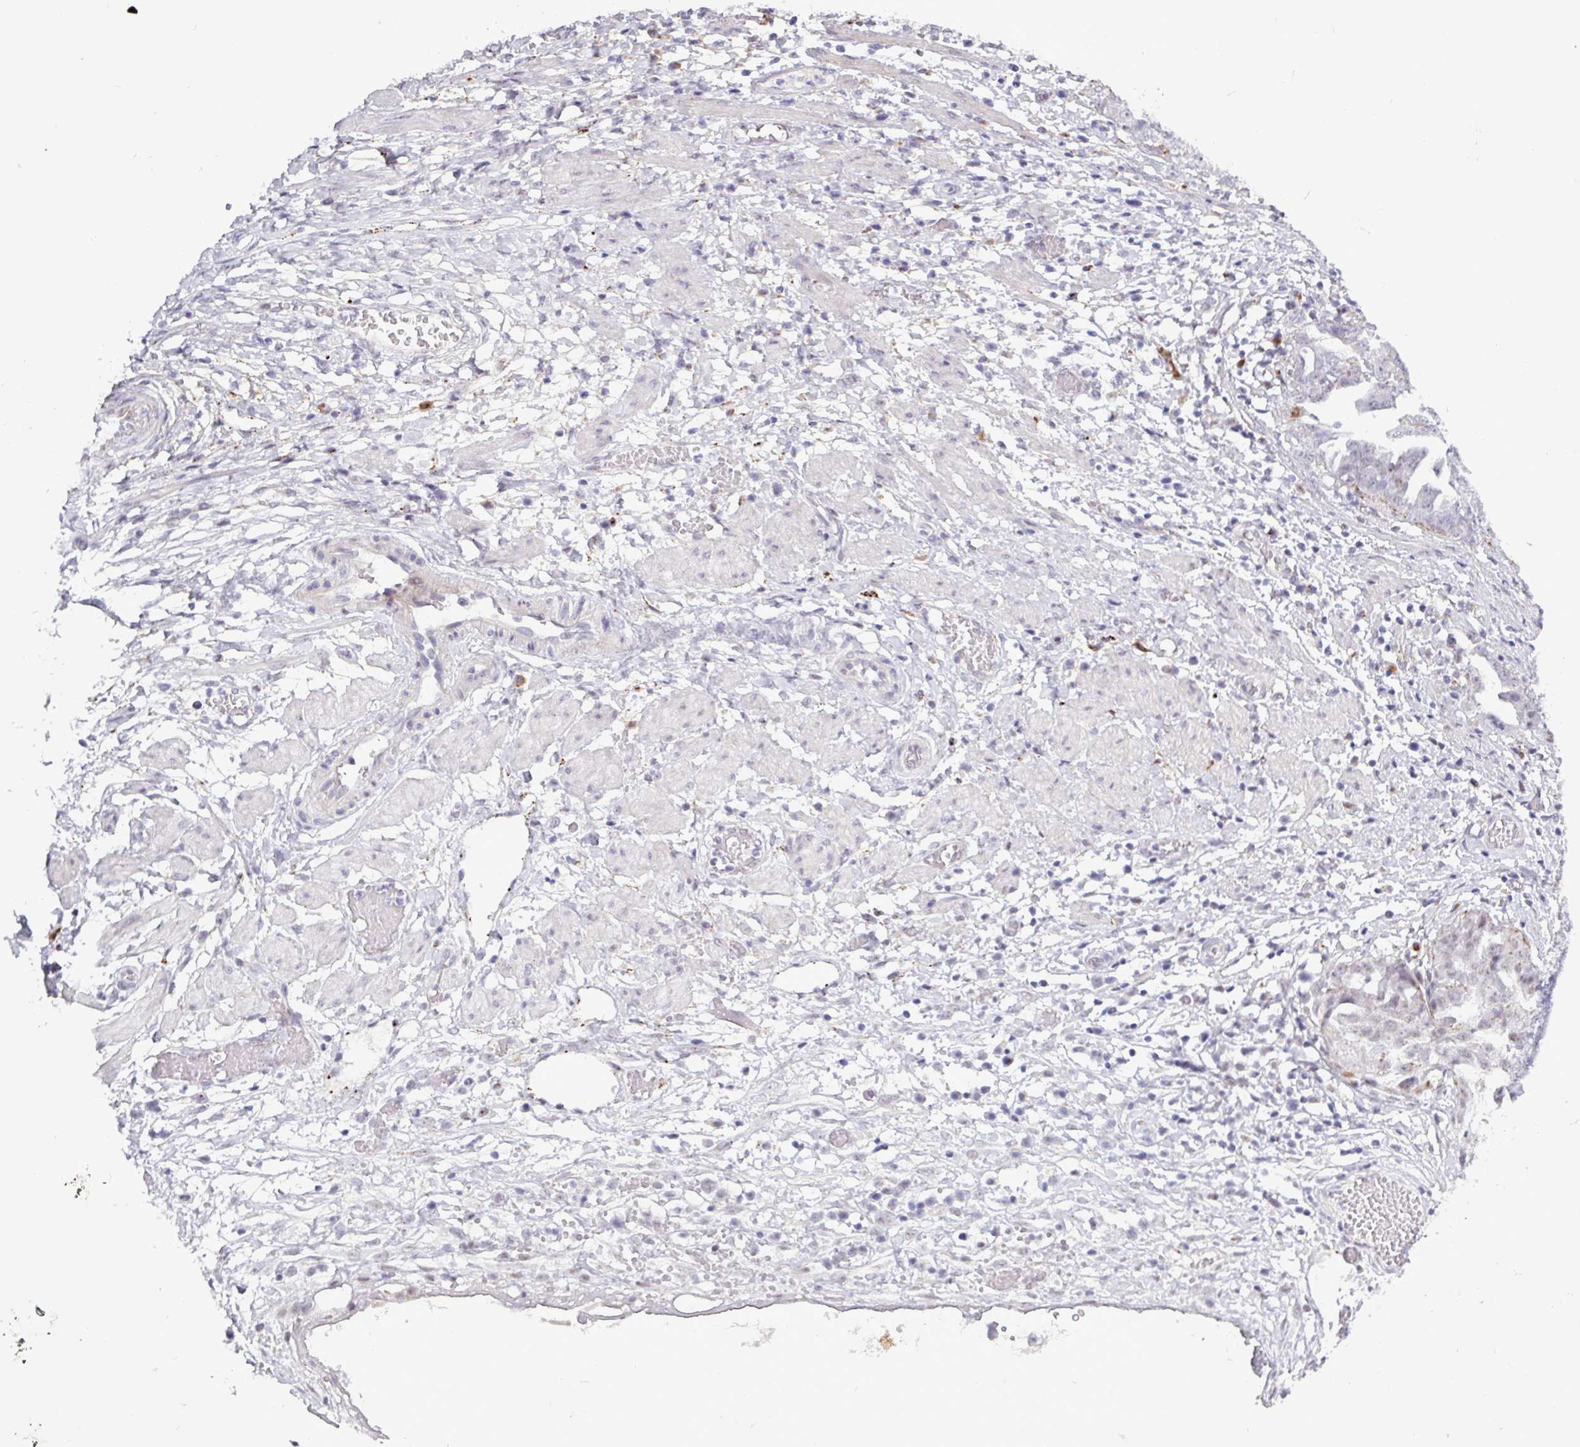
{"staining": {"intensity": "negative", "quantity": "none", "location": "none"}, "tissue": "ovarian cancer", "cell_type": "Tumor cells", "image_type": "cancer", "snomed": [{"axis": "morphology", "description": "Cystadenocarcinoma, serous, NOS"}, {"axis": "topography", "description": "Ovary"}], "caption": "Immunohistochemistry (IHC) micrograph of serous cystadenocarcinoma (ovarian) stained for a protein (brown), which shows no staining in tumor cells. Brightfield microscopy of immunohistochemistry stained with DAB (3,3'-diaminobenzidine) (brown) and hematoxylin (blue), captured at high magnification.", "gene": "AMIGO2", "patient": {"sex": "female", "age": 58}}